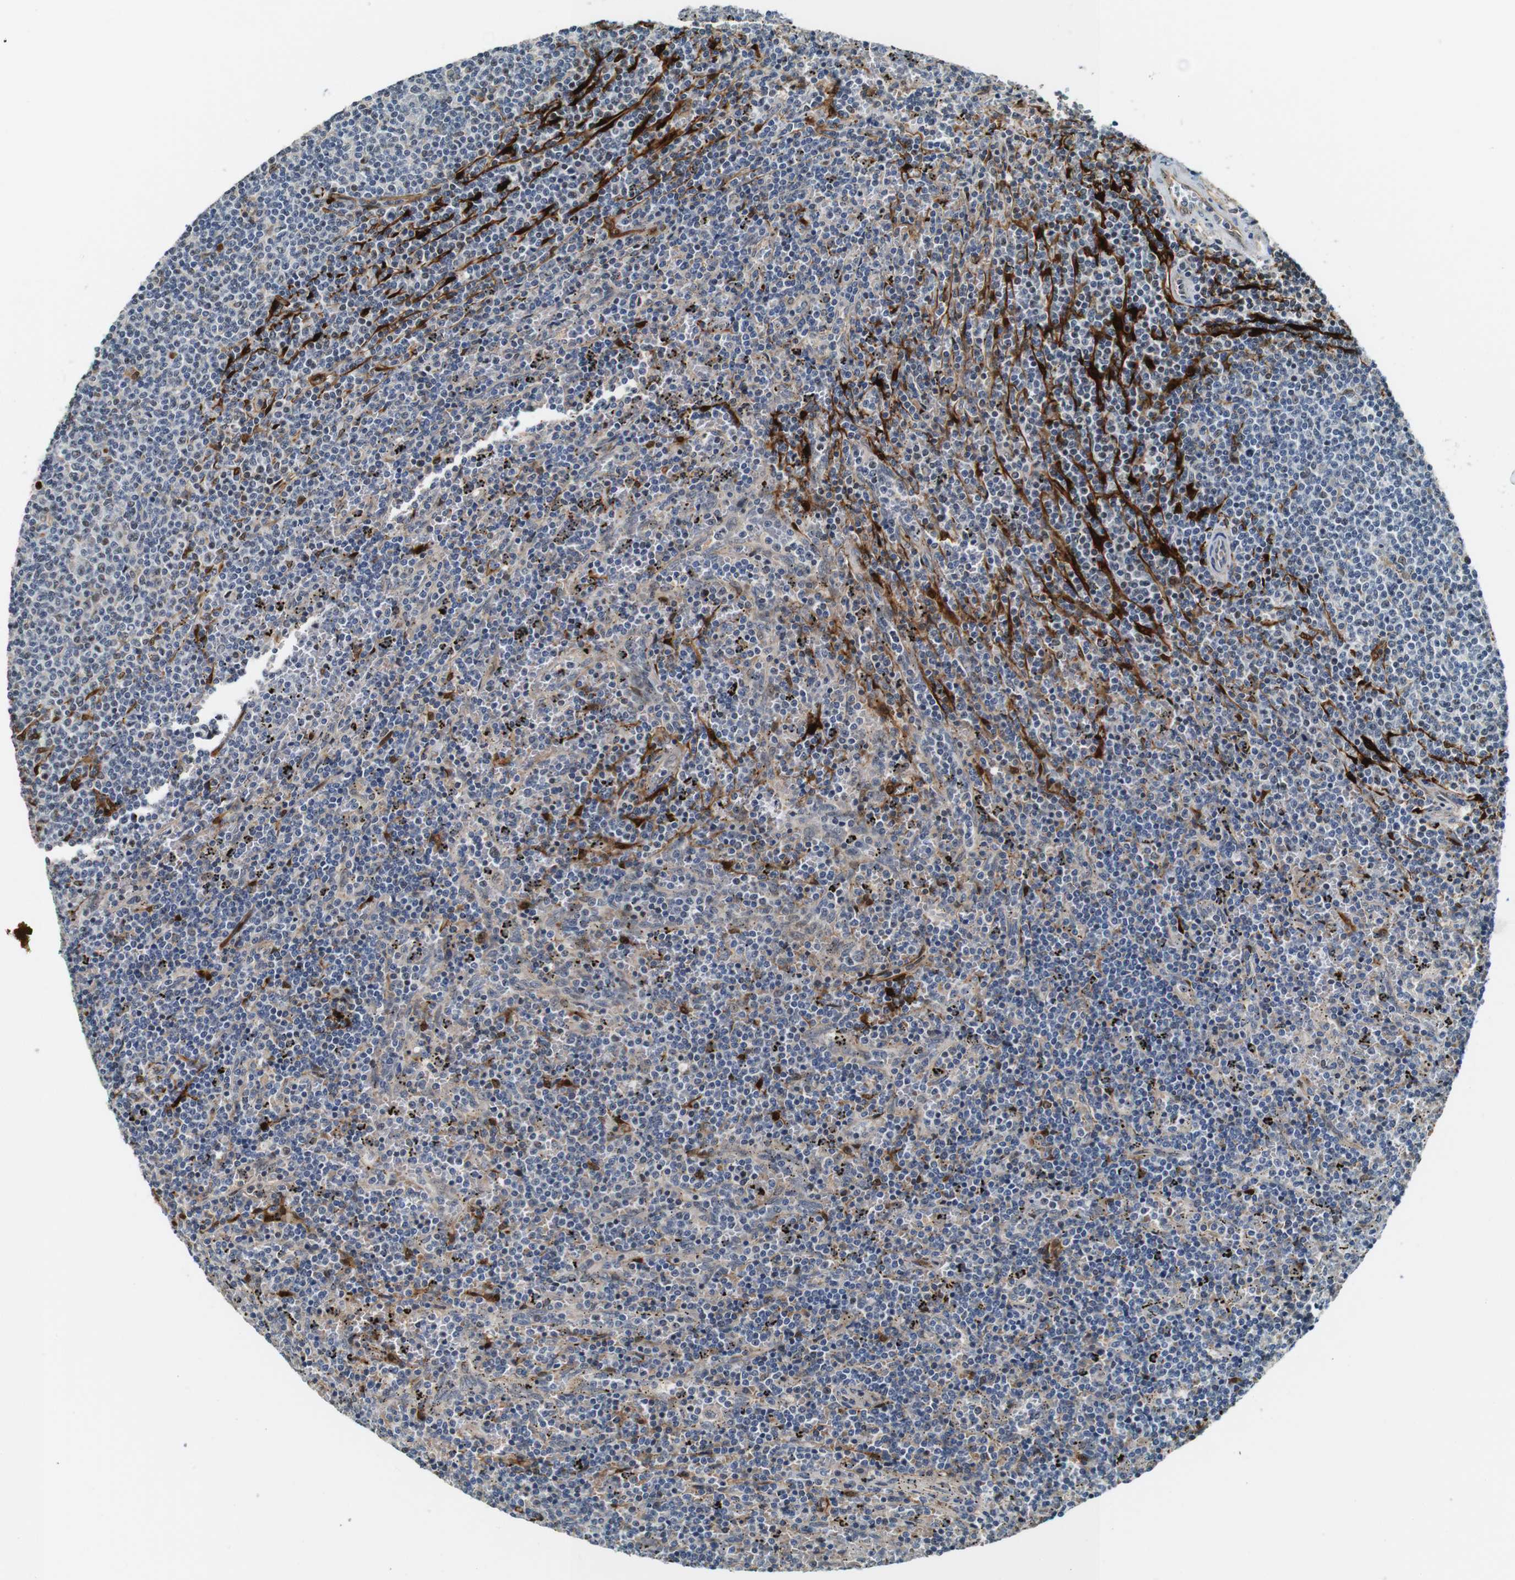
{"staining": {"intensity": "weak", "quantity": "<25%", "location": "cytoplasmic/membranous,nuclear"}, "tissue": "lymphoma", "cell_type": "Tumor cells", "image_type": "cancer", "snomed": [{"axis": "morphology", "description": "Malignant lymphoma, non-Hodgkin's type, Low grade"}, {"axis": "topography", "description": "Spleen"}], "caption": "IHC image of neoplastic tissue: human malignant lymphoma, non-Hodgkin's type (low-grade) stained with DAB (3,3'-diaminobenzidine) reveals no significant protein positivity in tumor cells.", "gene": "LXN", "patient": {"sex": "female", "age": 50}}